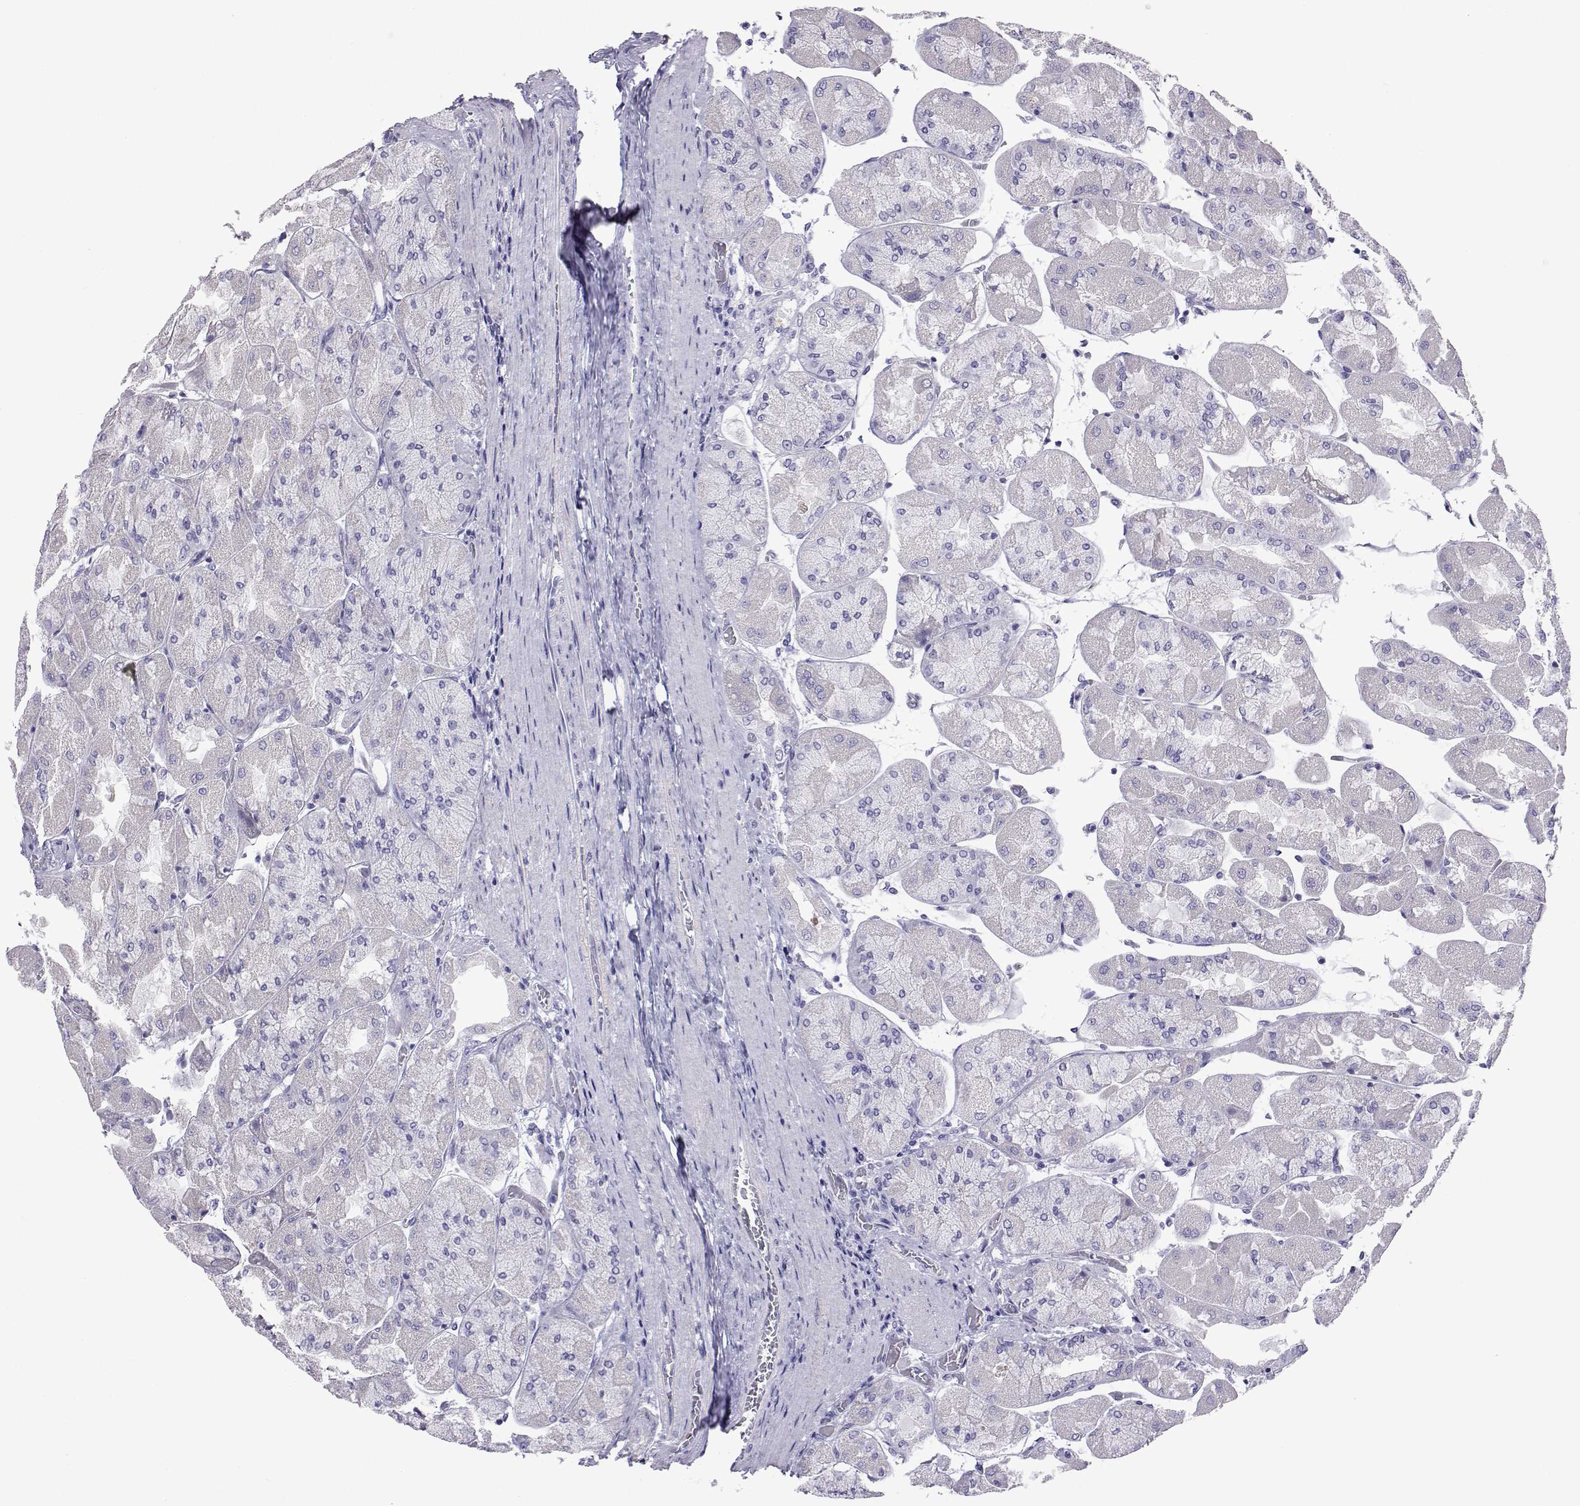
{"staining": {"intensity": "negative", "quantity": "none", "location": "none"}, "tissue": "stomach", "cell_type": "Glandular cells", "image_type": "normal", "snomed": [{"axis": "morphology", "description": "Normal tissue, NOS"}, {"axis": "topography", "description": "Stomach"}], "caption": "DAB (3,3'-diaminobenzidine) immunohistochemical staining of benign human stomach reveals no significant positivity in glandular cells.", "gene": "PLIN4", "patient": {"sex": "female", "age": 61}}